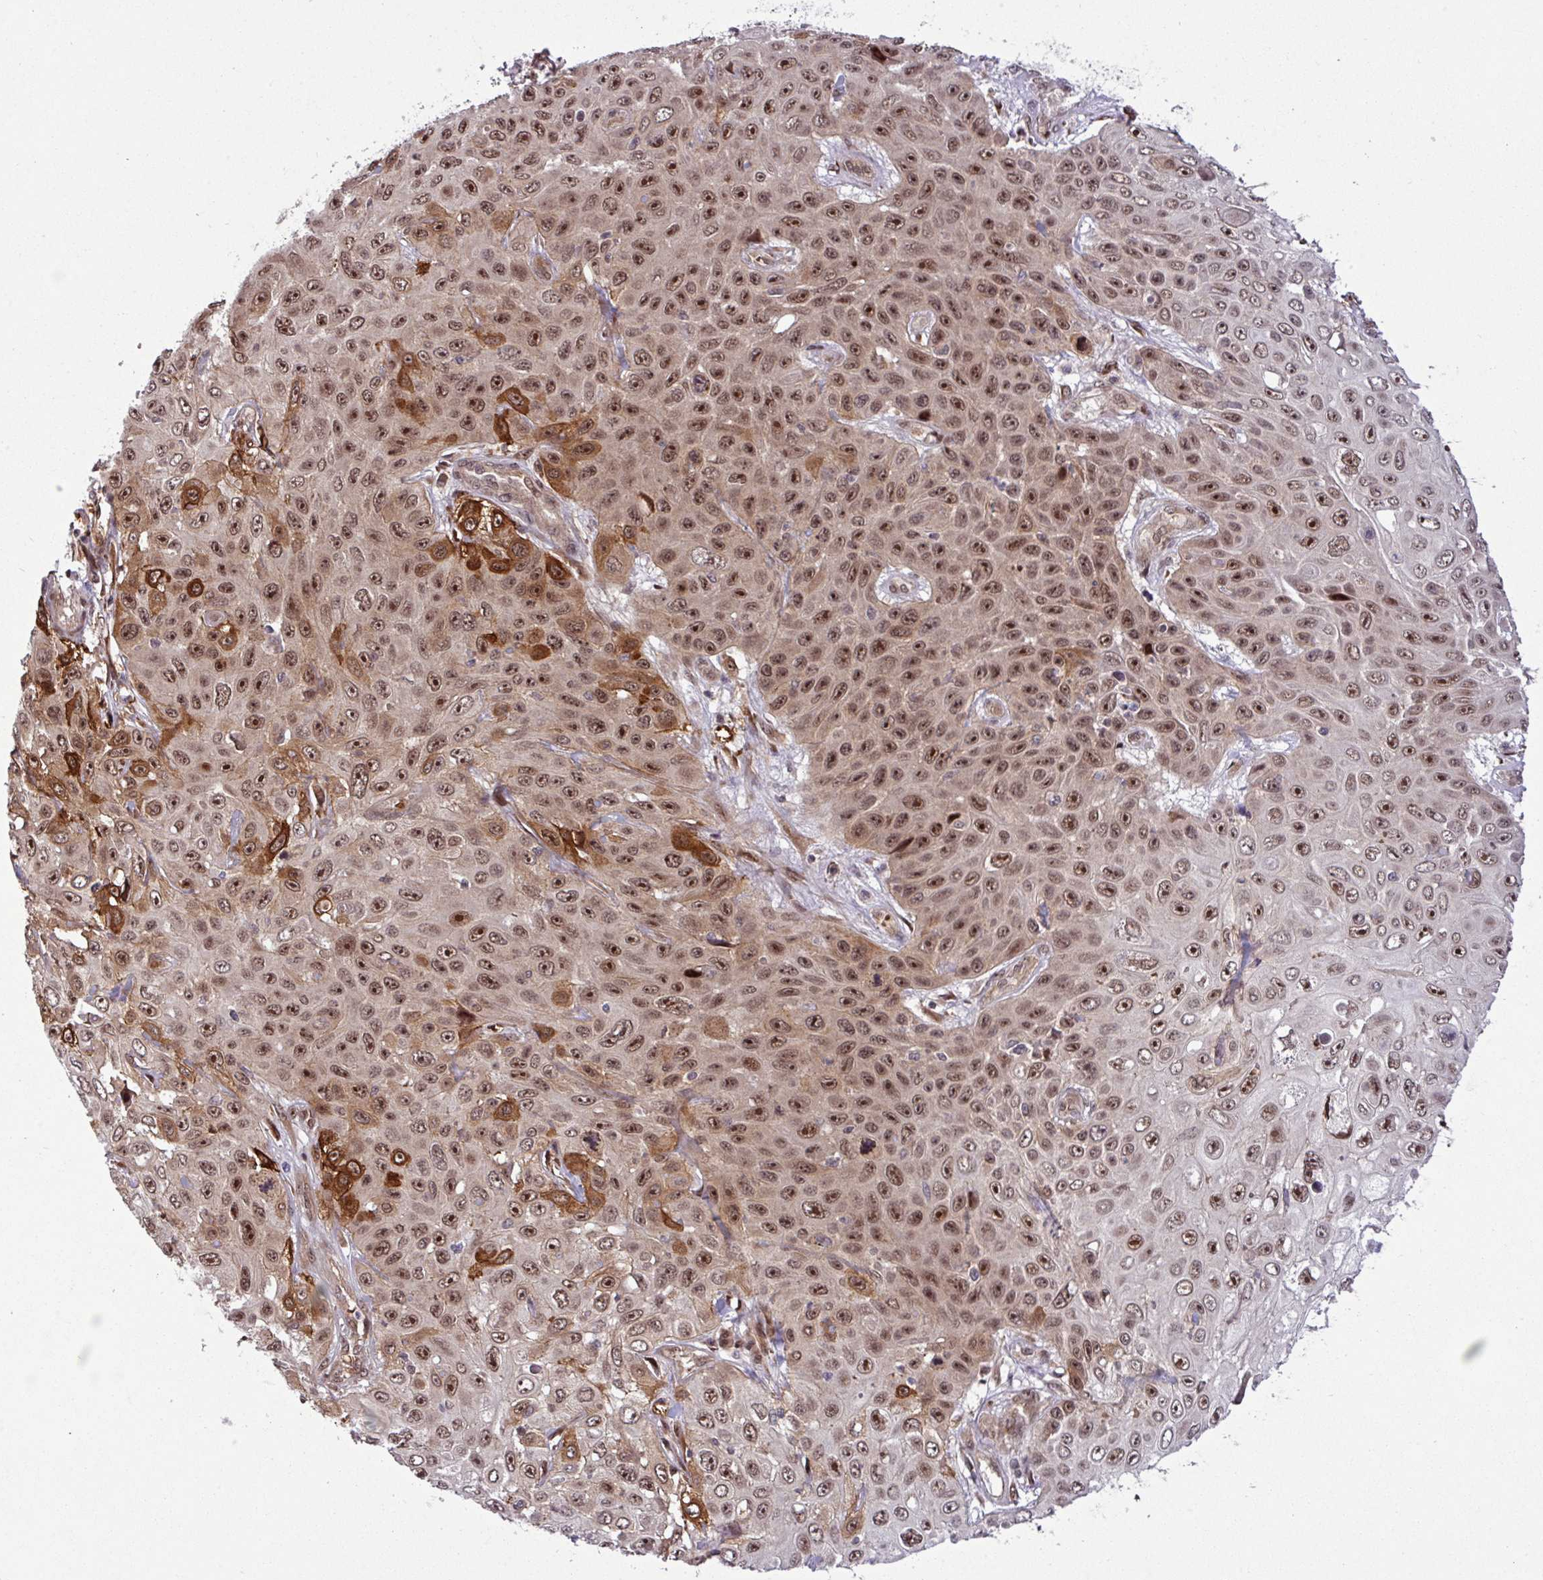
{"staining": {"intensity": "moderate", "quantity": ">75%", "location": "cytoplasmic/membranous,nuclear"}, "tissue": "skin cancer", "cell_type": "Tumor cells", "image_type": "cancer", "snomed": [{"axis": "morphology", "description": "Squamous cell carcinoma, NOS"}, {"axis": "topography", "description": "Skin"}], "caption": "Immunohistochemistry of skin squamous cell carcinoma reveals medium levels of moderate cytoplasmic/membranous and nuclear positivity in approximately >75% of tumor cells. The protein of interest is stained brown, and the nuclei are stained in blue (DAB IHC with brightfield microscopy, high magnification).", "gene": "C7orf50", "patient": {"sex": "male", "age": 82}}